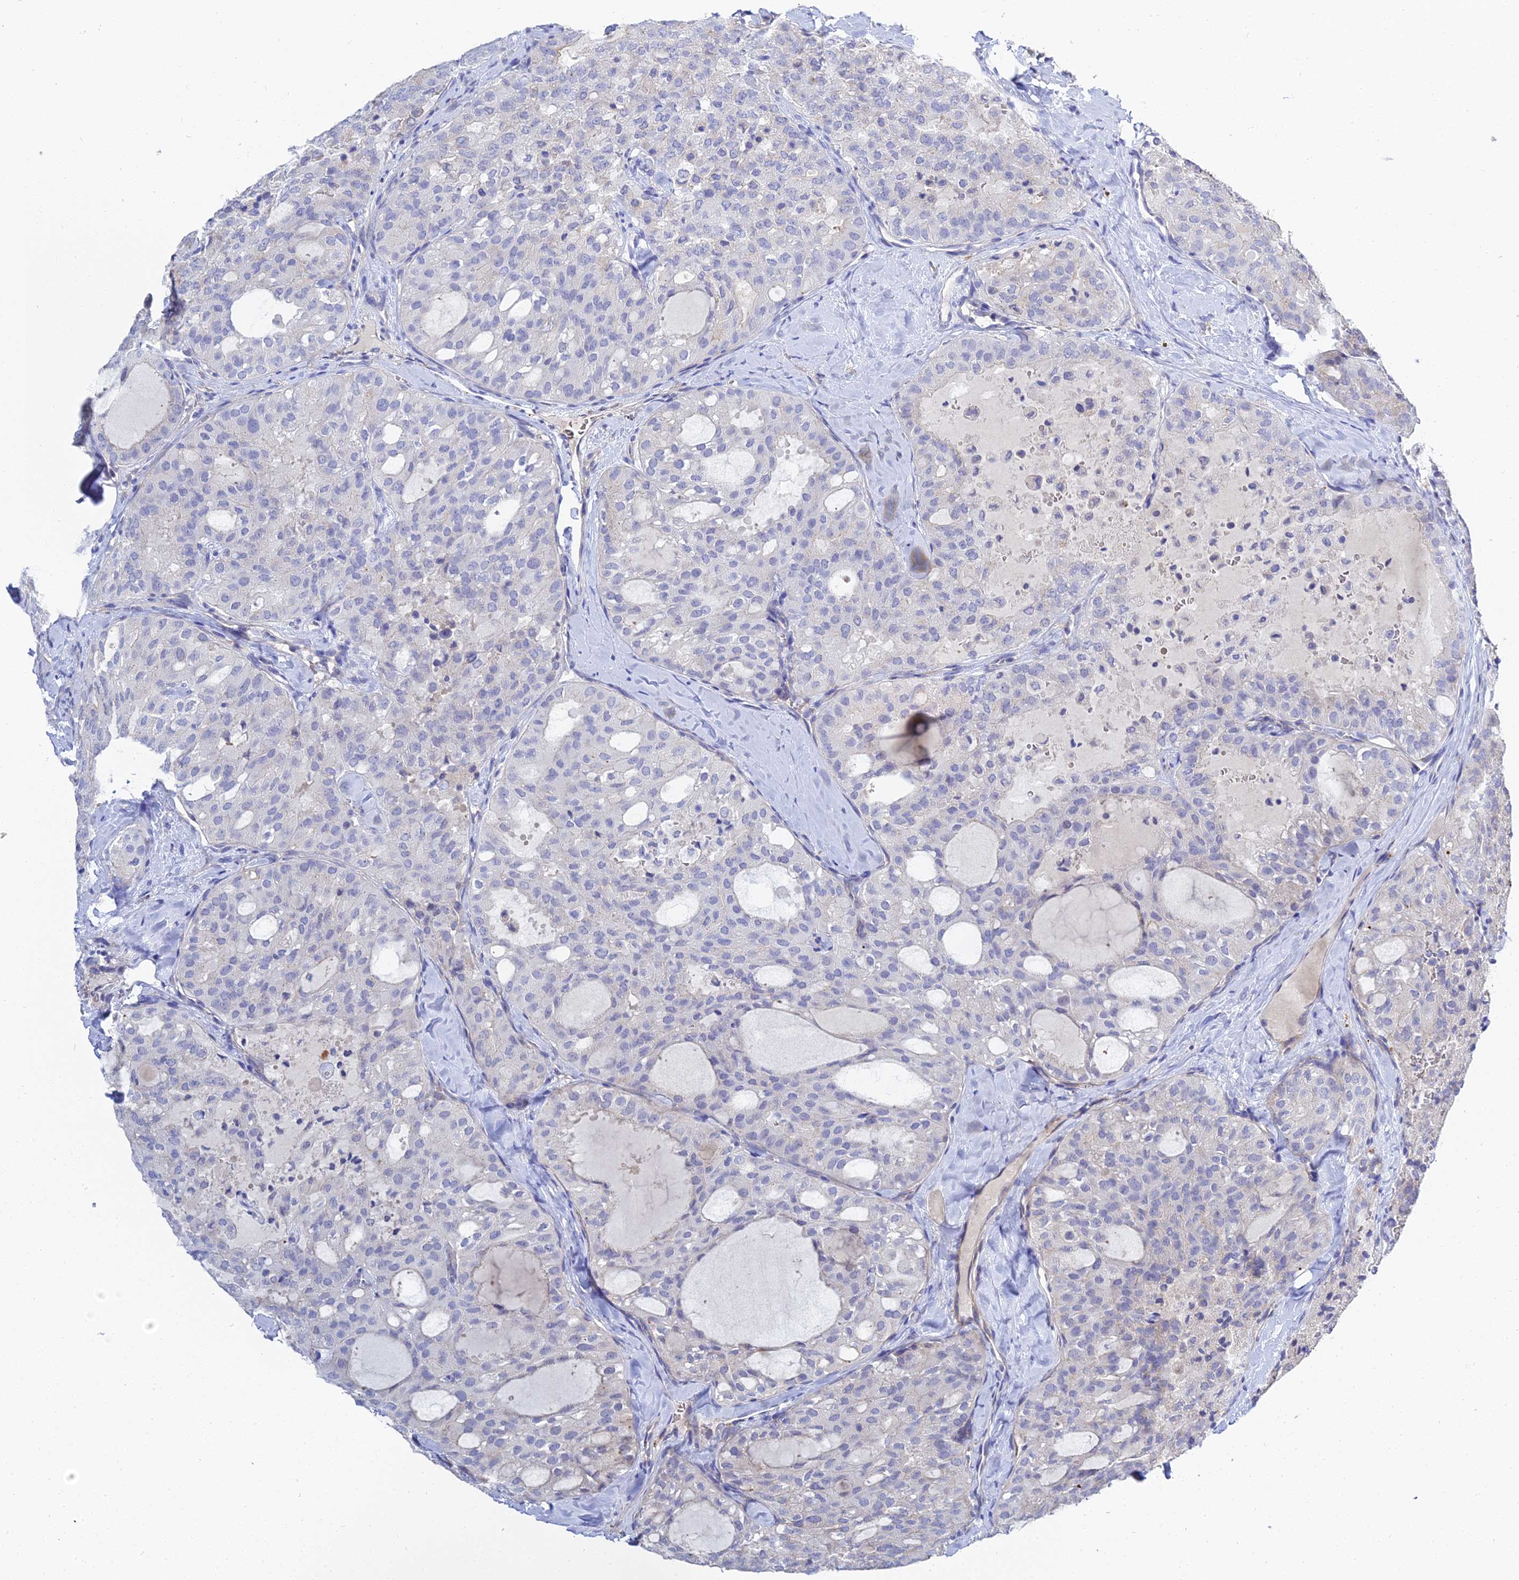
{"staining": {"intensity": "negative", "quantity": "none", "location": "none"}, "tissue": "thyroid cancer", "cell_type": "Tumor cells", "image_type": "cancer", "snomed": [{"axis": "morphology", "description": "Follicular adenoma carcinoma, NOS"}, {"axis": "topography", "description": "Thyroid gland"}], "caption": "Human follicular adenoma carcinoma (thyroid) stained for a protein using IHC reveals no expression in tumor cells.", "gene": "APOBEC3H", "patient": {"sex": "male", "age": 75}}